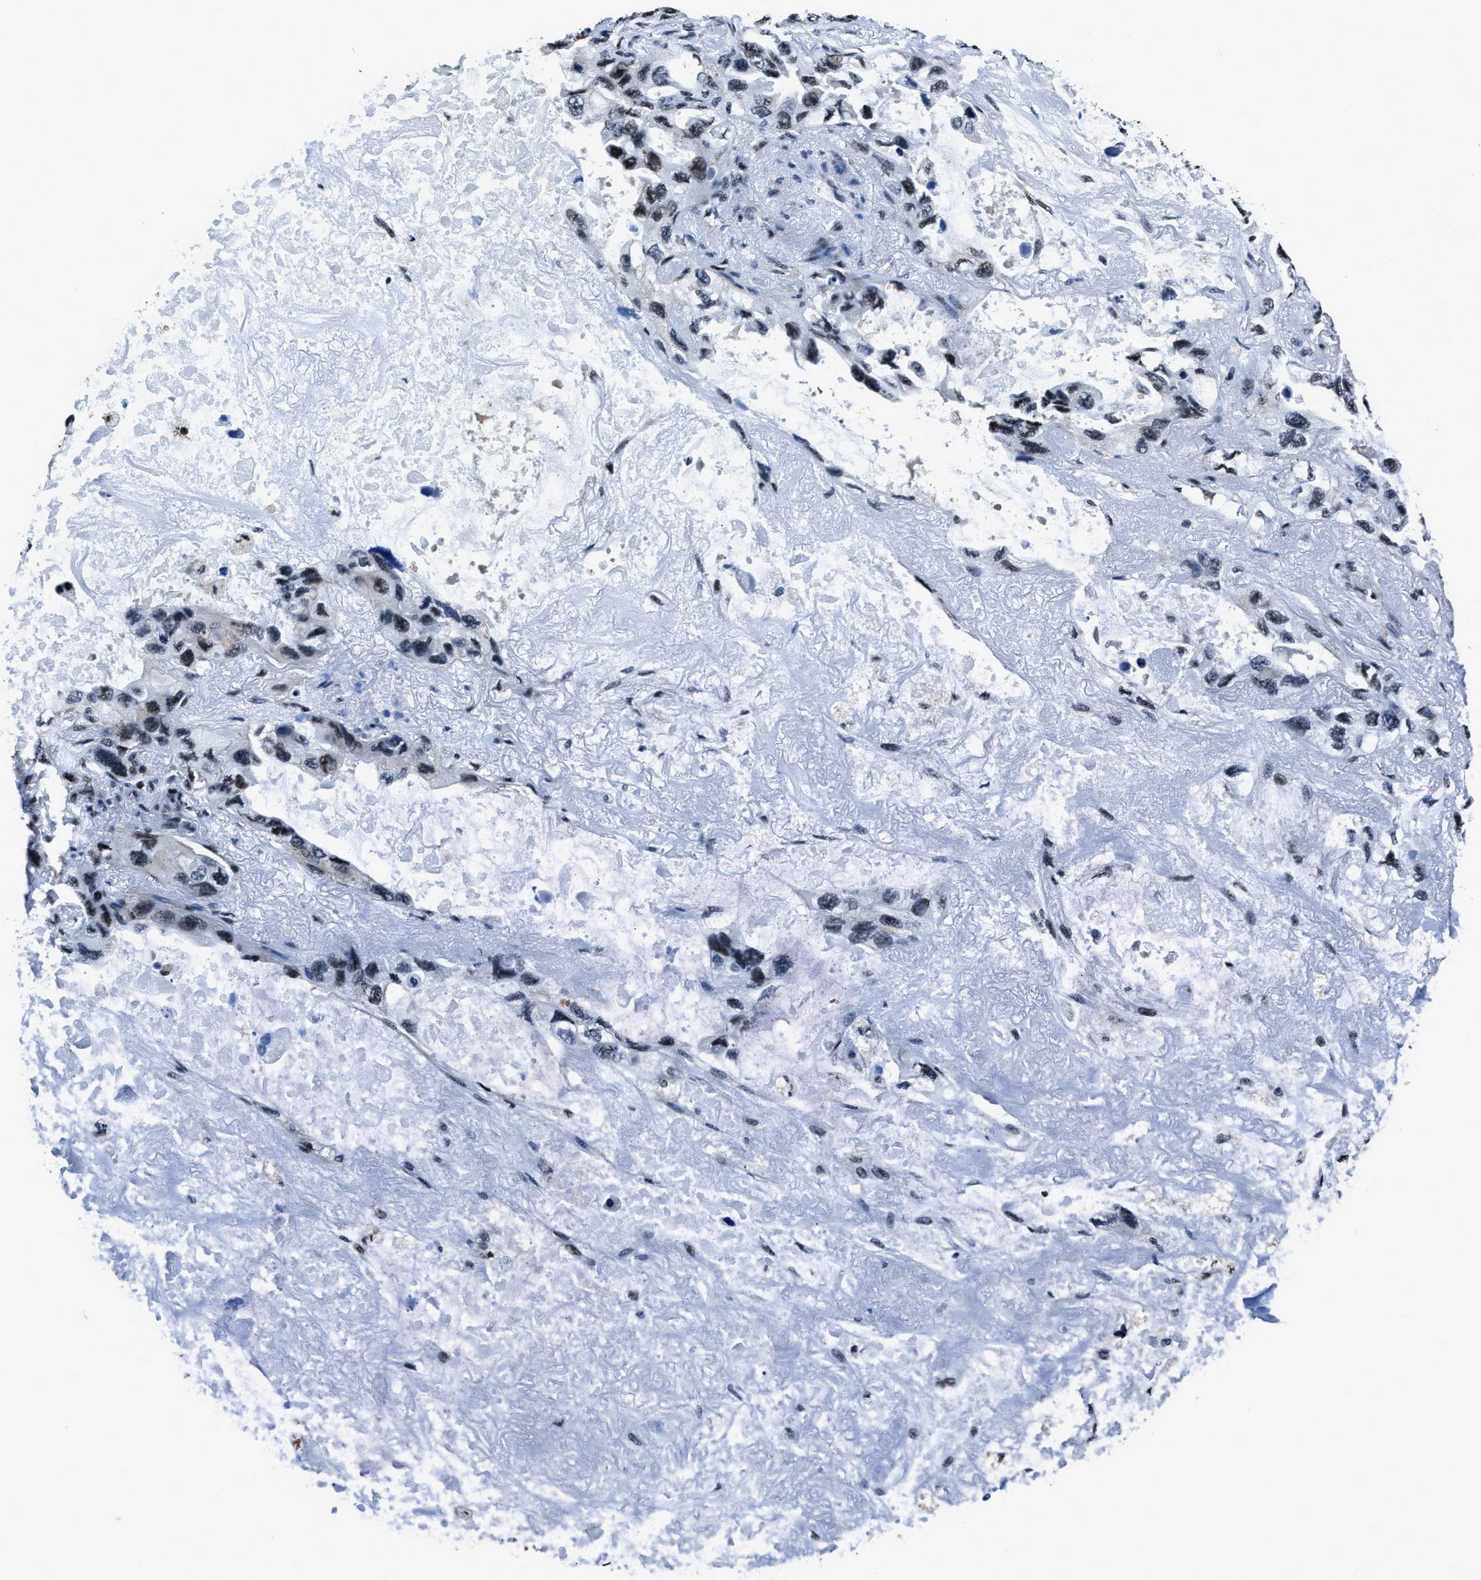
{"staining": {"intensity": "weak", "quantity": "<25%", "location": "nuclear"}, "tissue": "lung cancer", "cell_type": "Tumor cells", "image_type": "cancer", "snomed": [{"axis": "morphology", "description": "Squamous cell carcinoma, NOS"}, {"axis": "topography", "description": "Lung"}], "caption": "Photomicrograph shows no significant protein staining in tumor cells of lung cancer.", "gene": "PPIE", "patient": {"sex": "female", "age": 73}}